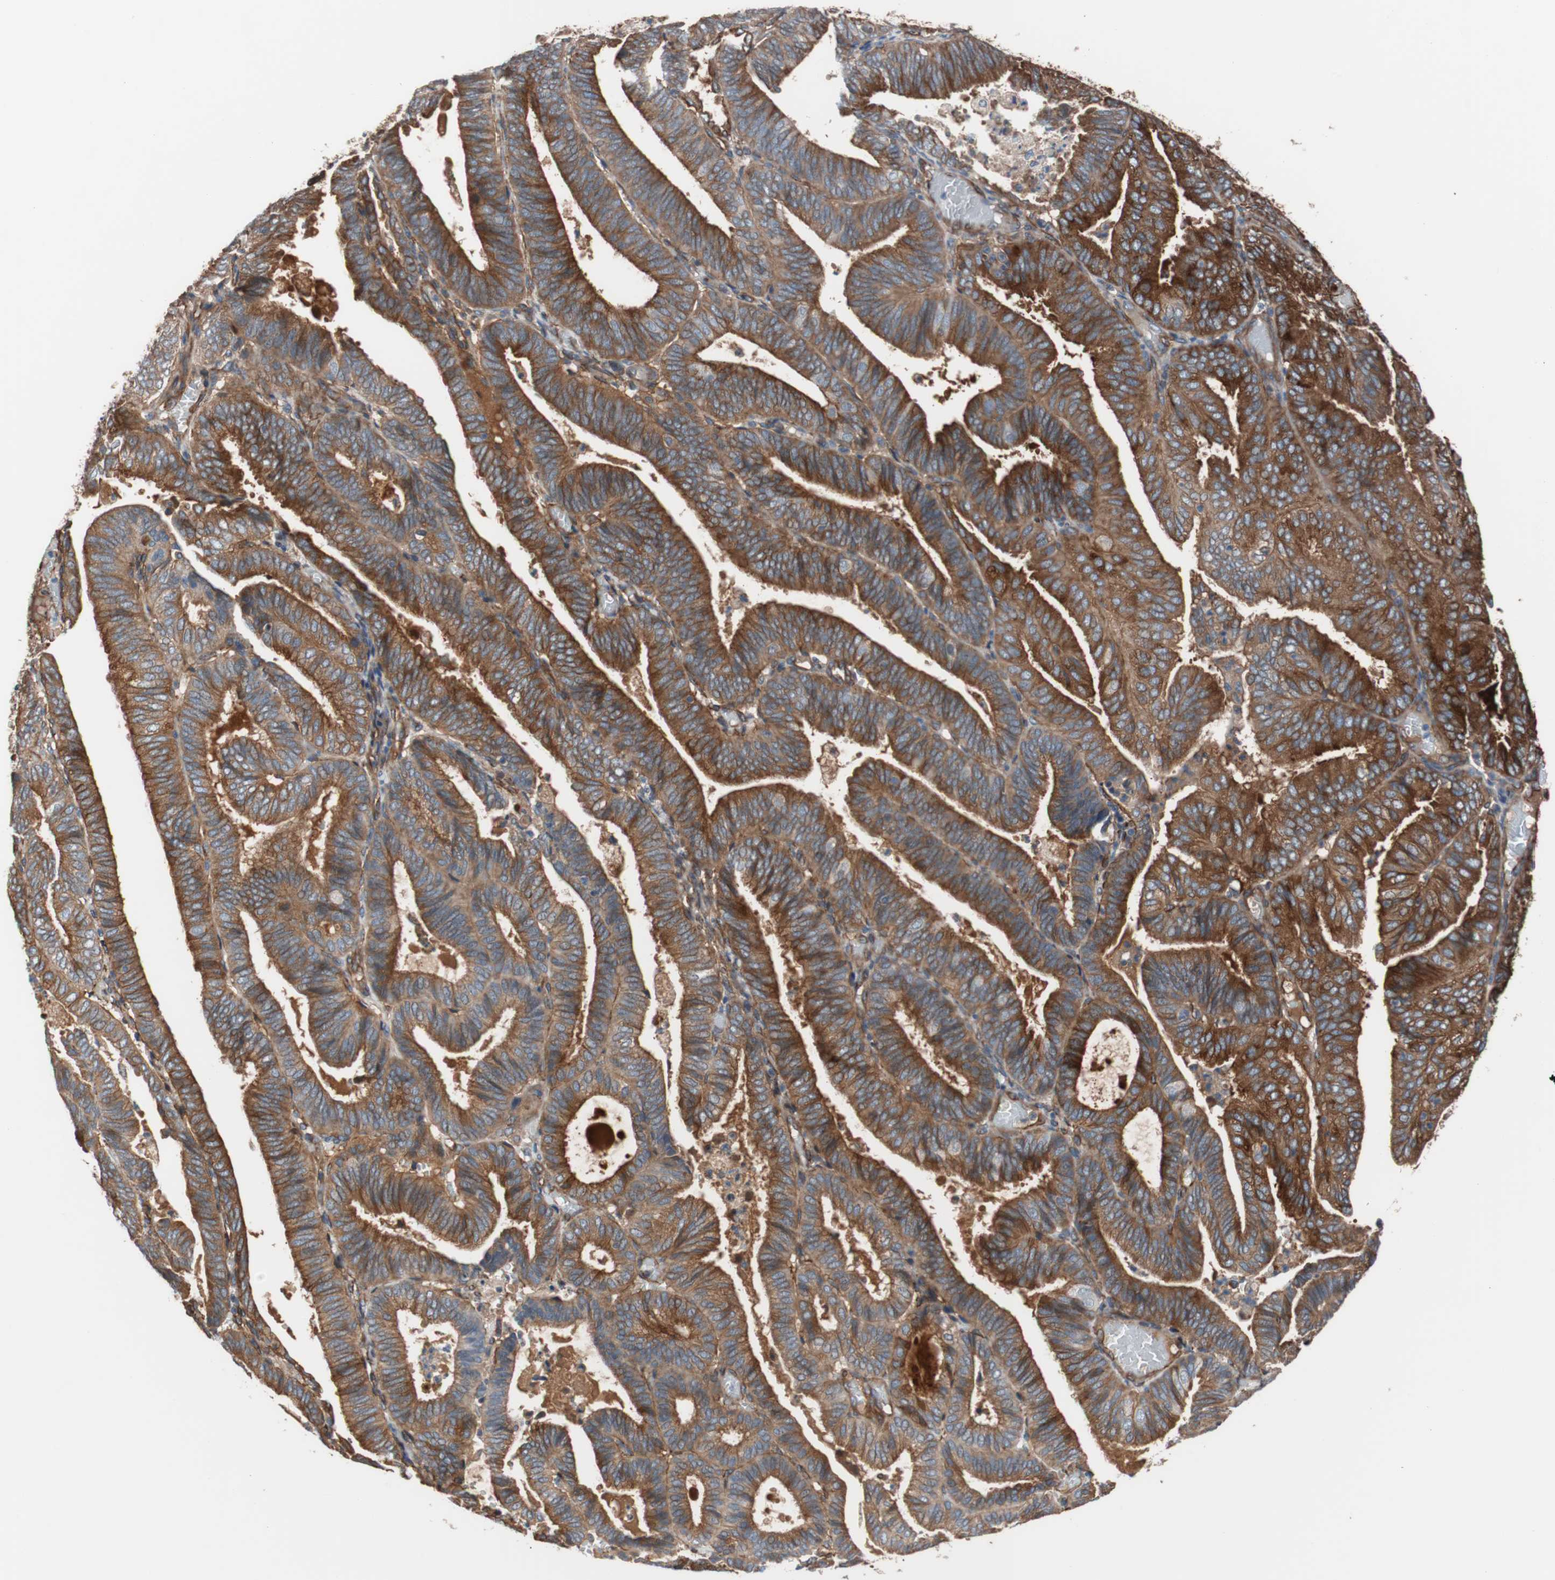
{"staining": {"intensity": "strong", "quantity": ">75%", "location": "cytoplasmic/membranous"}, "tissue": "endometrial cancer", "cell_type": "Tumor cells", "image_type": "cancer", "snomed": [{"axis": "morphology", "description": "Adenocarcinoma, NOS"}, {"axis": "topography", "description": "Uterus"}], "caption": "Immunohistochemistry micrograph of neoplastic tissue: human adenocarcinoma (endometrial) stained using immunohistochemistry (IHC) displays high levels of strong protein expression localized specifically in the cytoplasmic/membranous of tumor cells, appearing as a cytoplasmic/membranous brown color.", "gene": "SPINT1", "patient": {"sex": "female", "age": 60}}